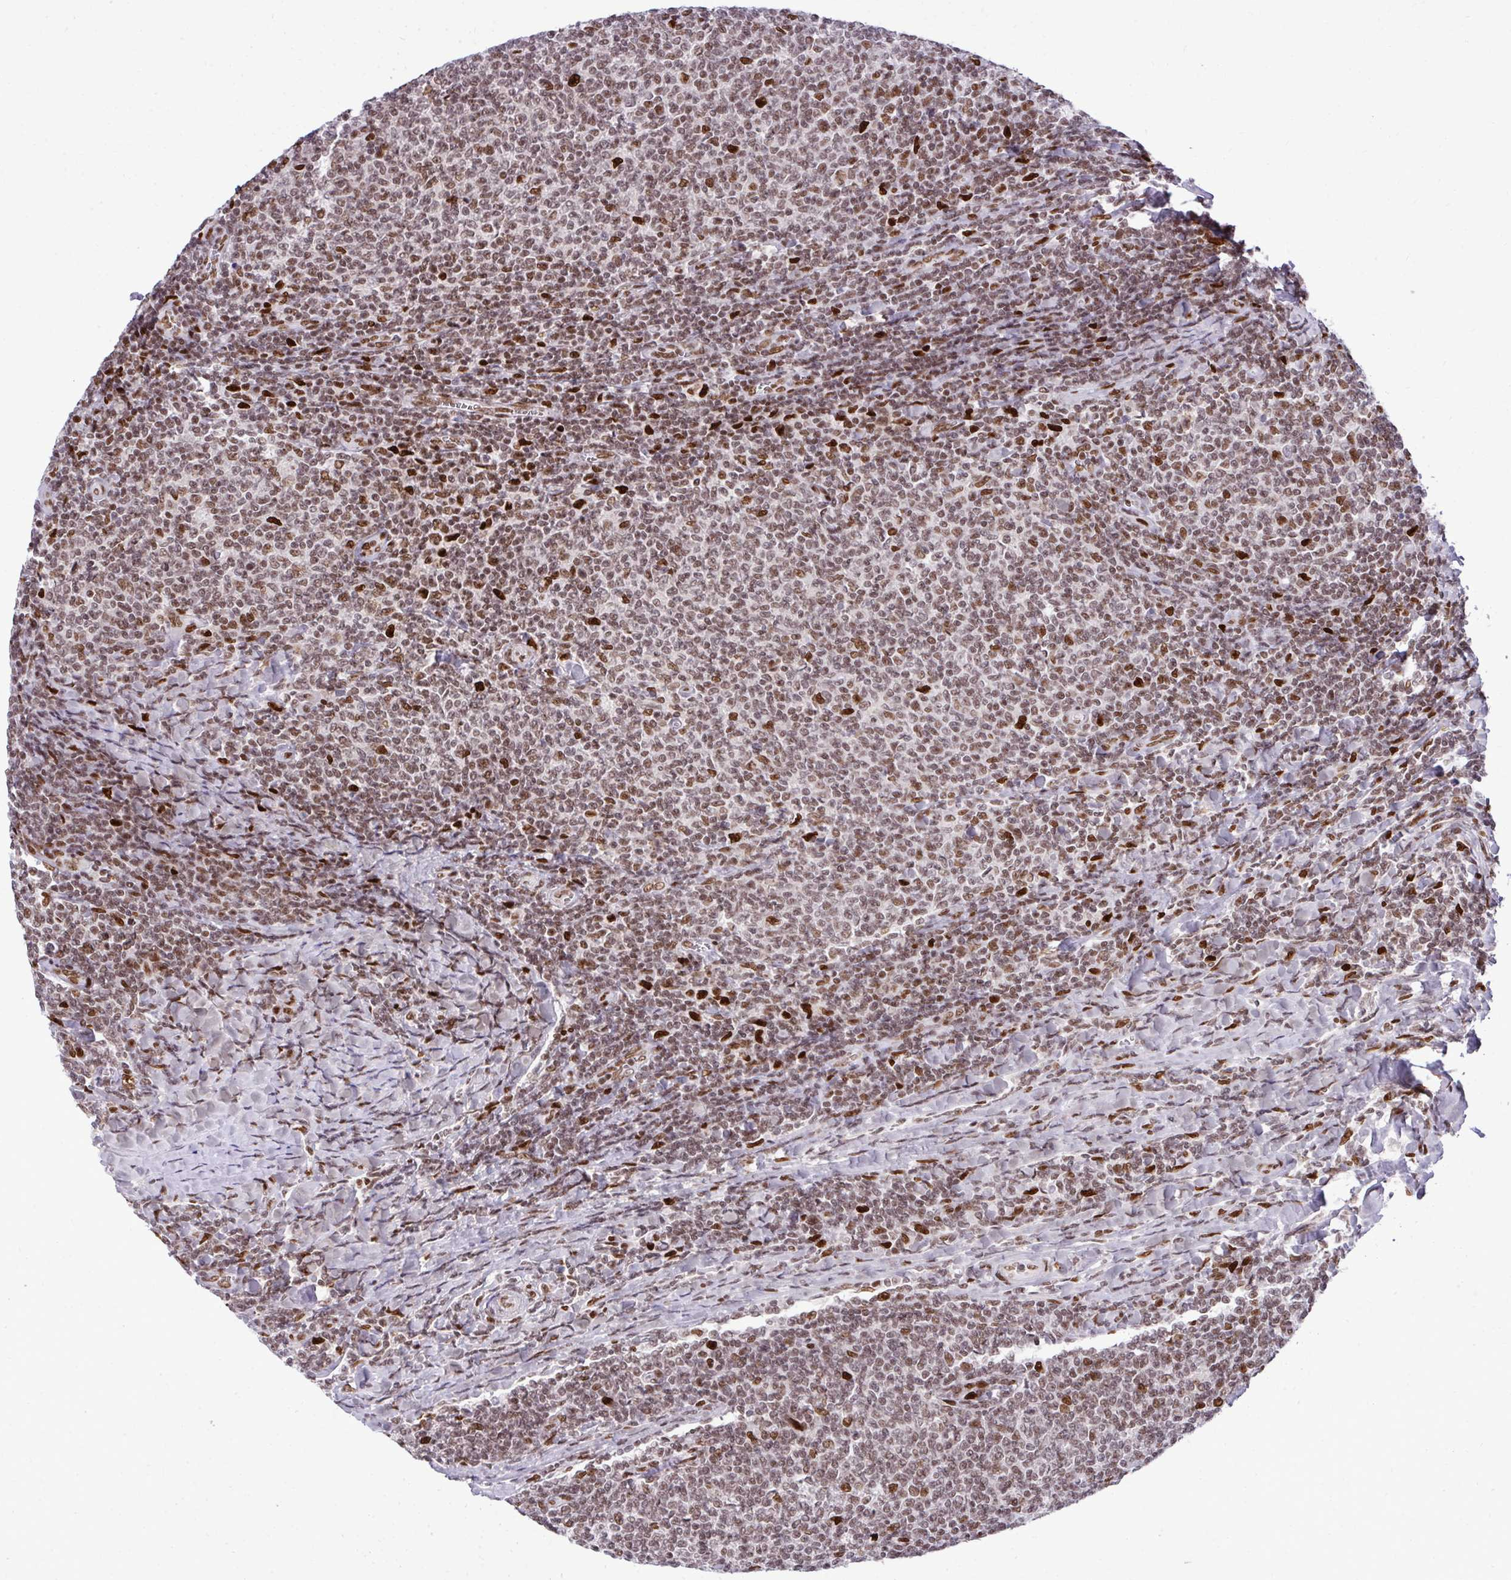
{"staining": {"intensity": "moderate", "quantity": ">75%", "location": "nuclear"}, "tissue": "lymphoma", "cell_type": "Tumor cells", "image_type": "cancer", "snomed": [{"axis": "morphology", "description": "Malignant lymphoma, non-Hodgkin's type, Low grade"}, {"axis": "topography", "description": "Lymph node"}], "caption": "Immunohistochemical staining of human low-grade malignant lymphoma, non-Hodgkin's type shows moderate nuclear protein expression in about >75% of tumor cells. The staining was performed using DAB, with brown indicating positive protein expression. Nuclei are stained blue with hematoxylin.", "gene": "CDYL", "patient": {"sex": "male", "age": 52}}